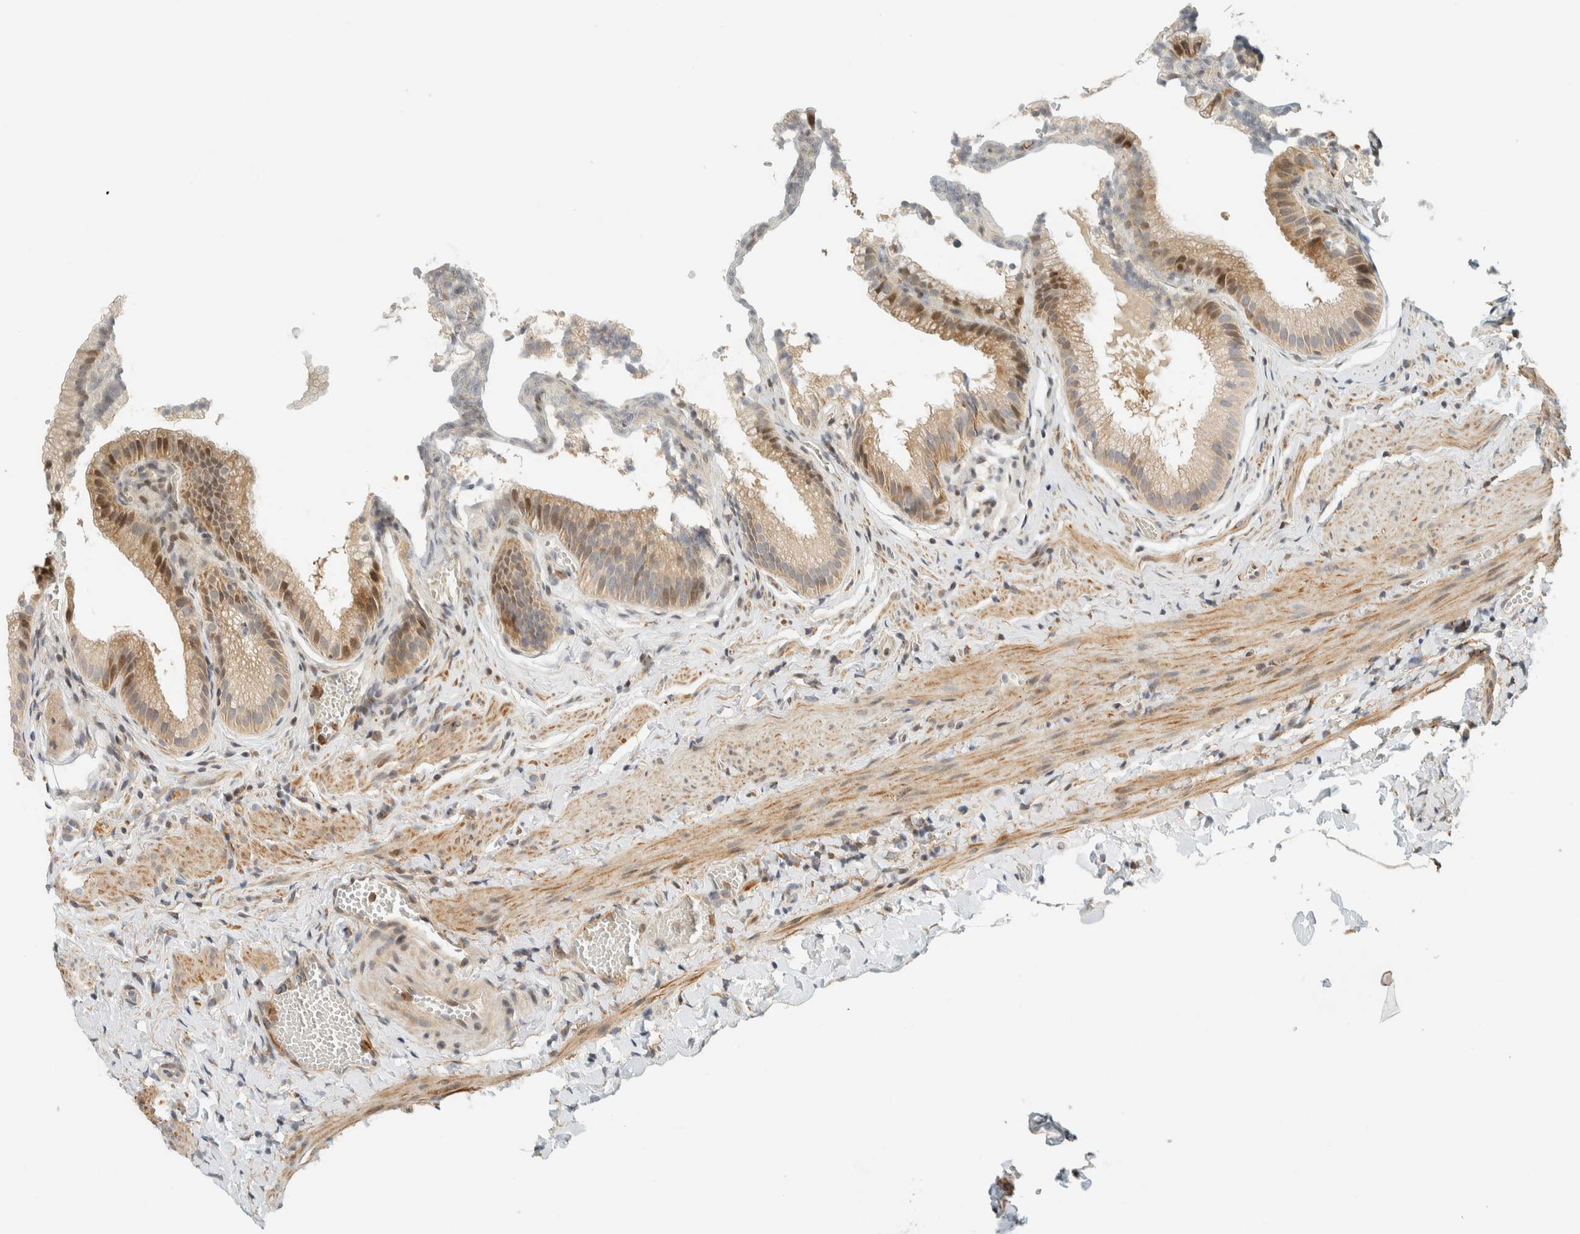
{"staining": {"intensity": "moderate", "quantity": "<25%", "location": "cytoplasmic/membranous,nuclear"}, "tissue": "gallbladder", "cell_type": "Glandular cells", "image_type": "normal", "snomed": [{"axis": "morphology", "description": "Normal tissue, NOS"}, {"axis": "topography", "description": "Gallbladder"}], "caption": "The photomicrograph exhibits immunohistochemical staining of unremarkable gallbladder. There is moderate cytoplasmic/membranous,nuclear expression is present in approximately <25% of glandular cells.", "gene": "CCDC171", "patient": {"sex": "male", "age": 38}}